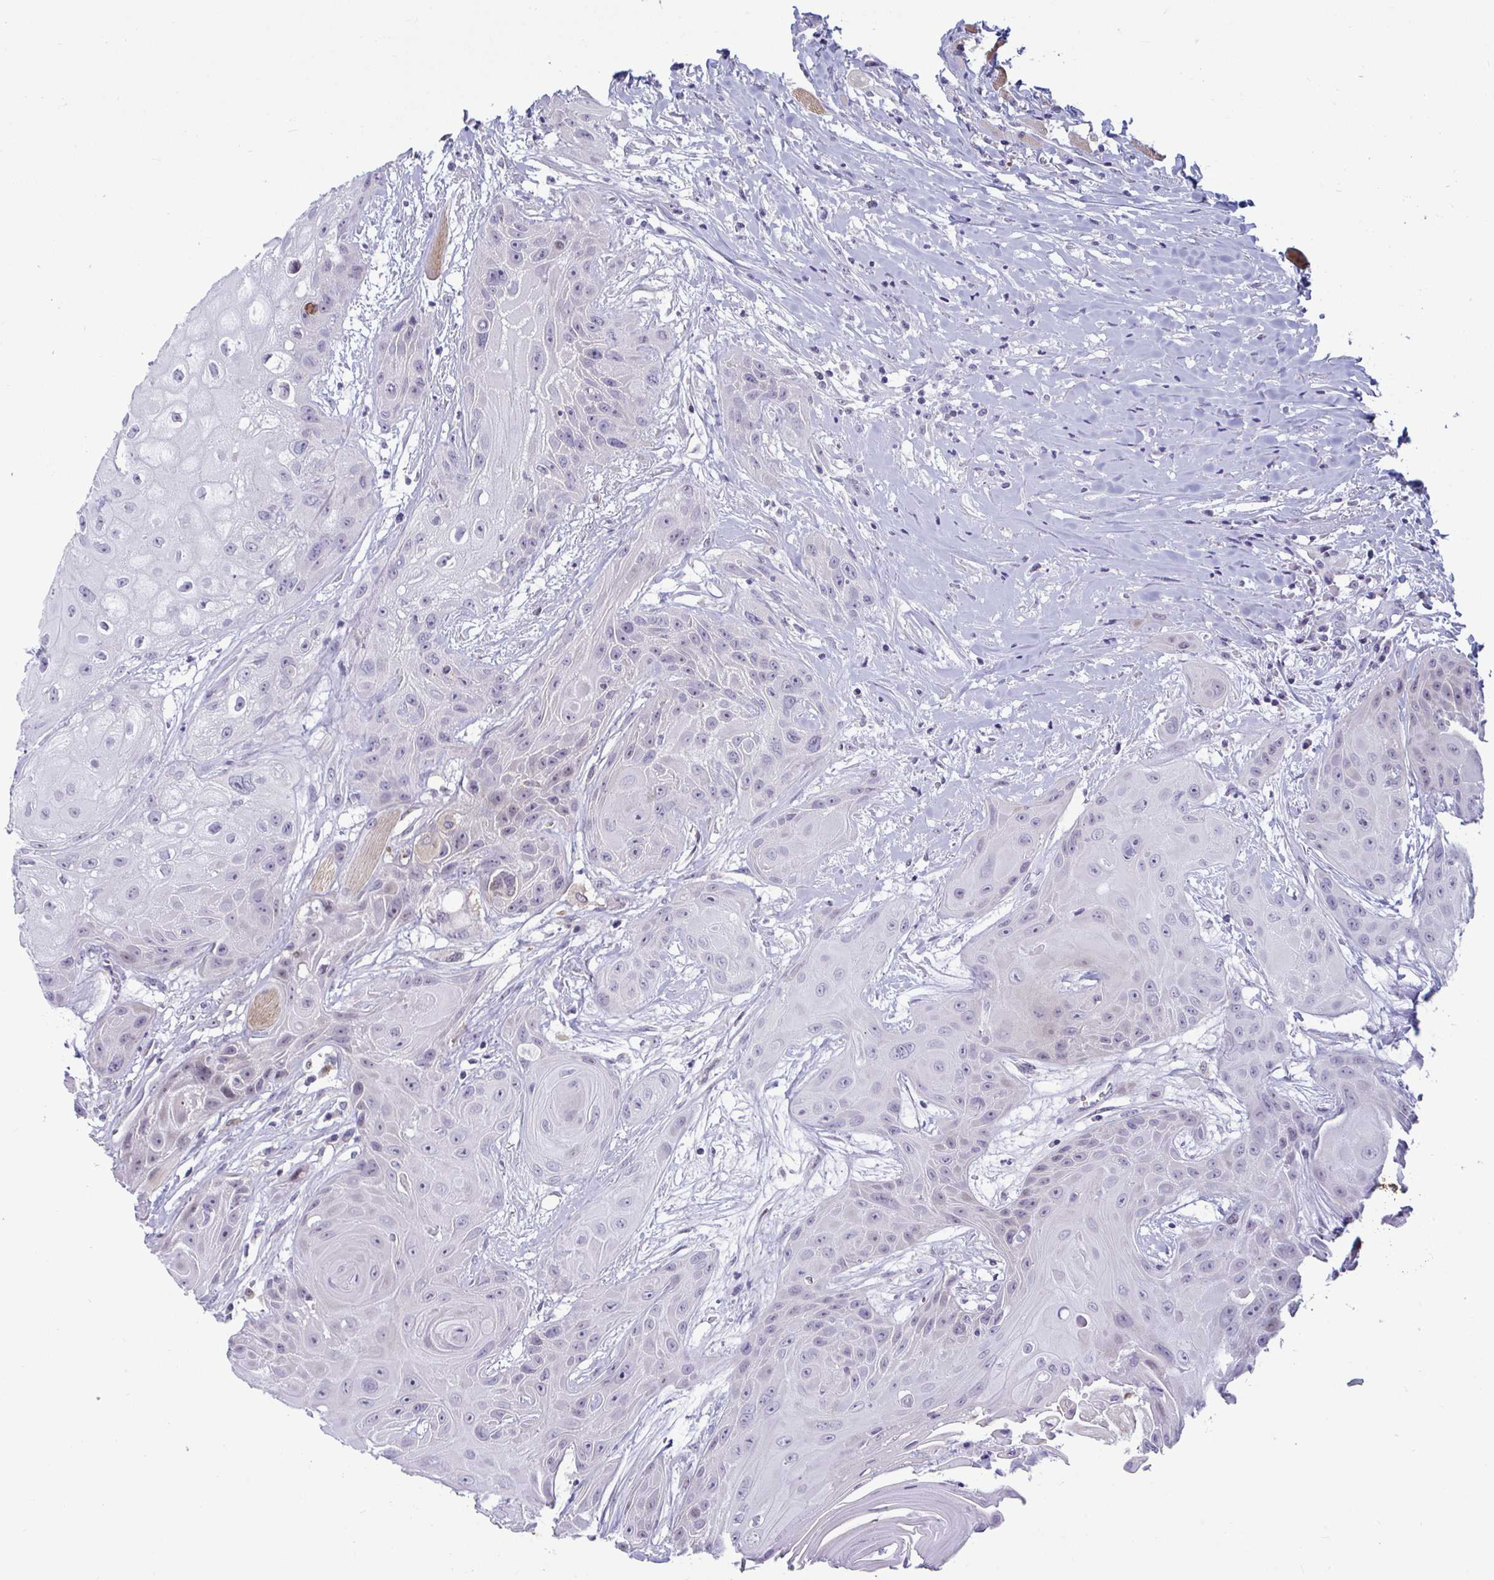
{"staining": {"intensity": "negative", "quantity": "none", "location": "none"}, "tissue": "head and neck cancer", "cell_type": "Tumor cells", "image_type": "cancer", "snomed": [{"axis": "morphology", "description": "Squamous cell carcinoma, NOS"}, {"axis": "topography", "description": "Head-Neck"}], "caption": "Protein analysis of head and neck cancer displays no significant expression in tumor cells.", "gene": "GSTM1", "patient": {"sex": "female", "age": 73}}